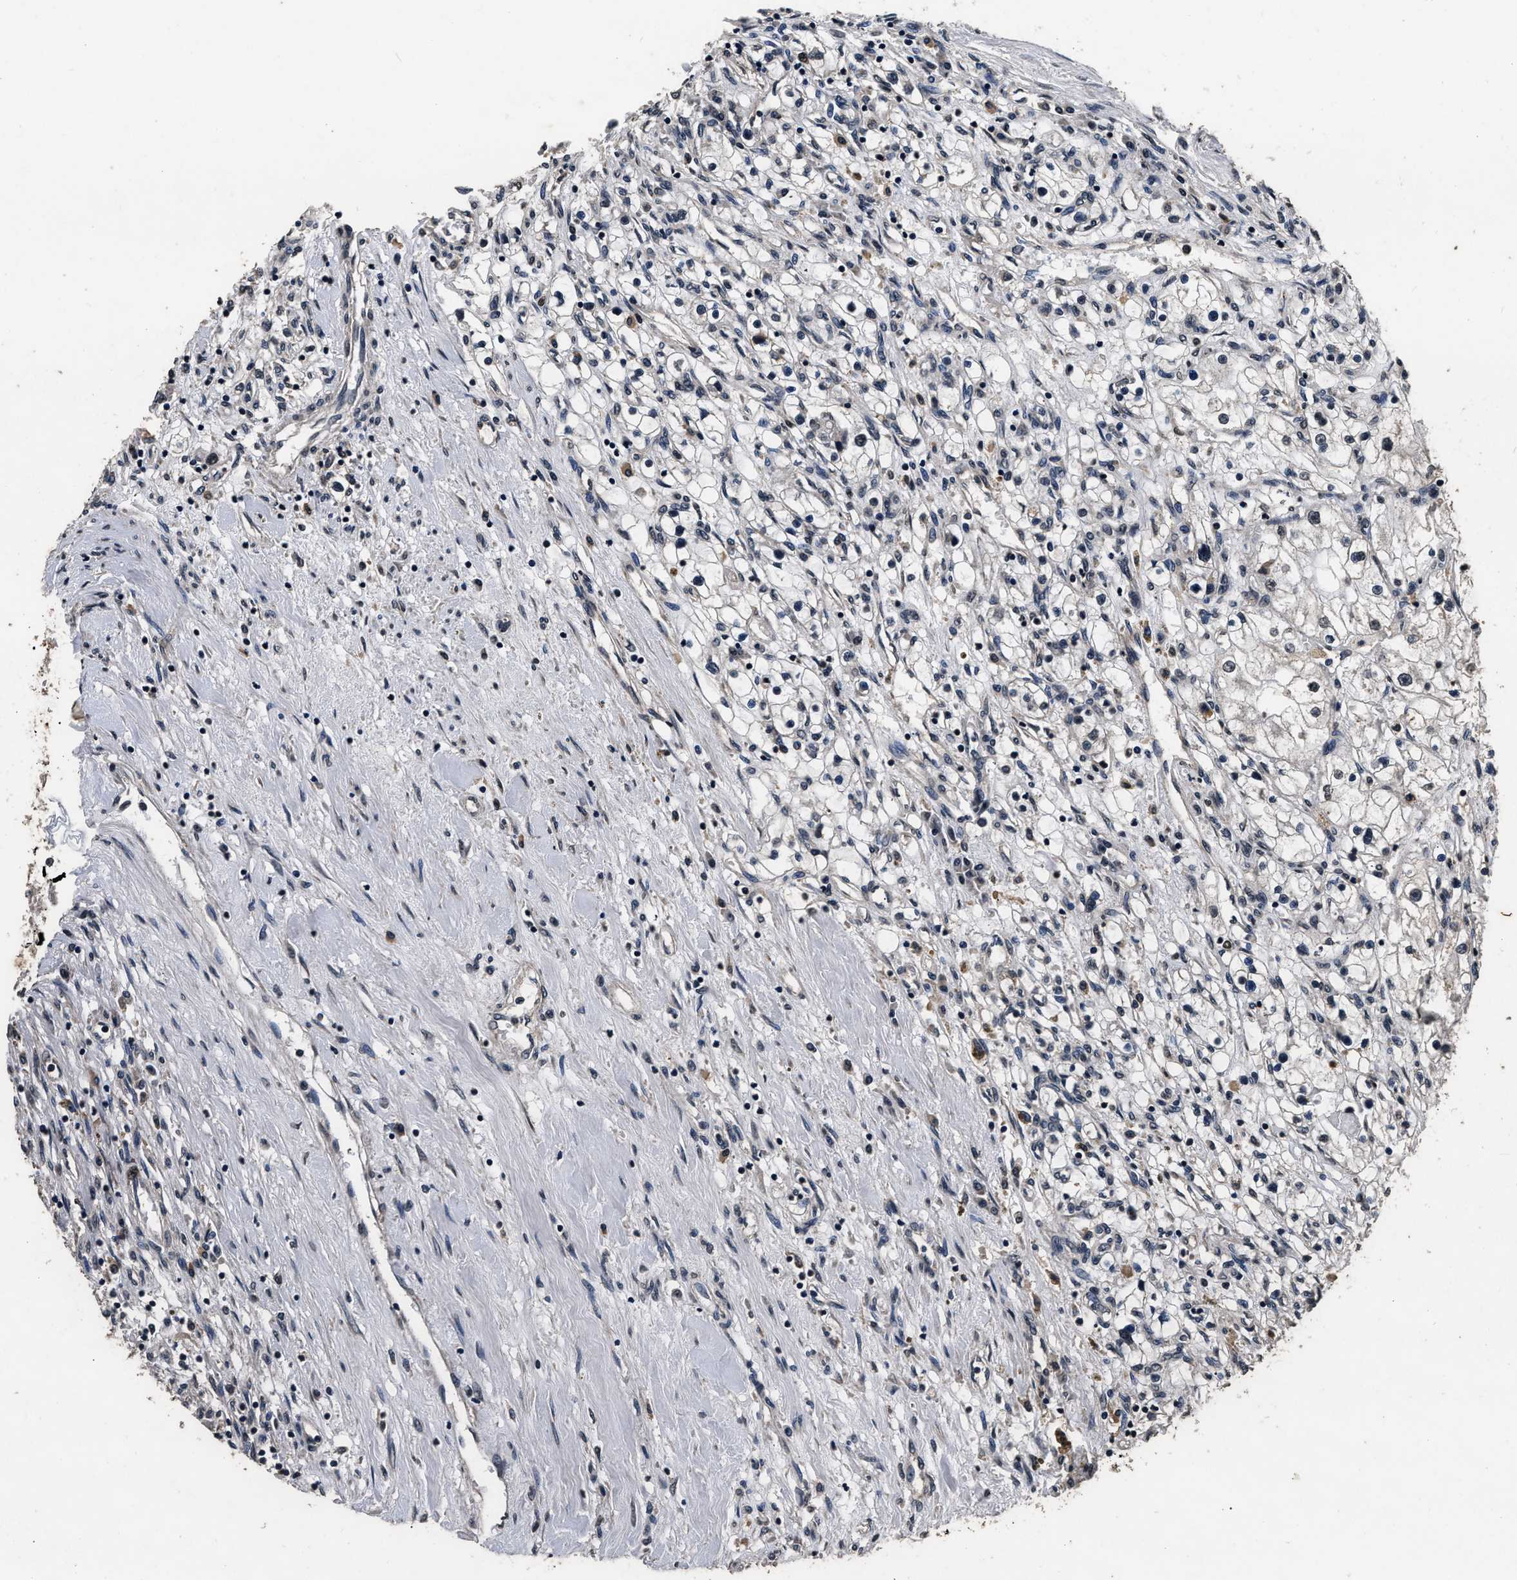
{"staining": {"intensity": "weak", "quantity": "<25%", "location": "nuclear"}, "tissue": "renal cancer", "cell_type": "Tumor cells", "image_type": "cancer", "snomed": [{"axis": "morphology", "description": "Adenocarcinoma, NOS"}, {"axis": "topography", "description": "Kidney"}], "caption": "High magnification brightfield microscopy of adenocarcinoma (renal) stained with DAB (3,3'-diaminobenzidine) (brown) and counterstained with hematoxylin (blue): tumor cells show no significant expression.", "gene": "CSTF1", "patient": {"sex": "male", "age": 68}}